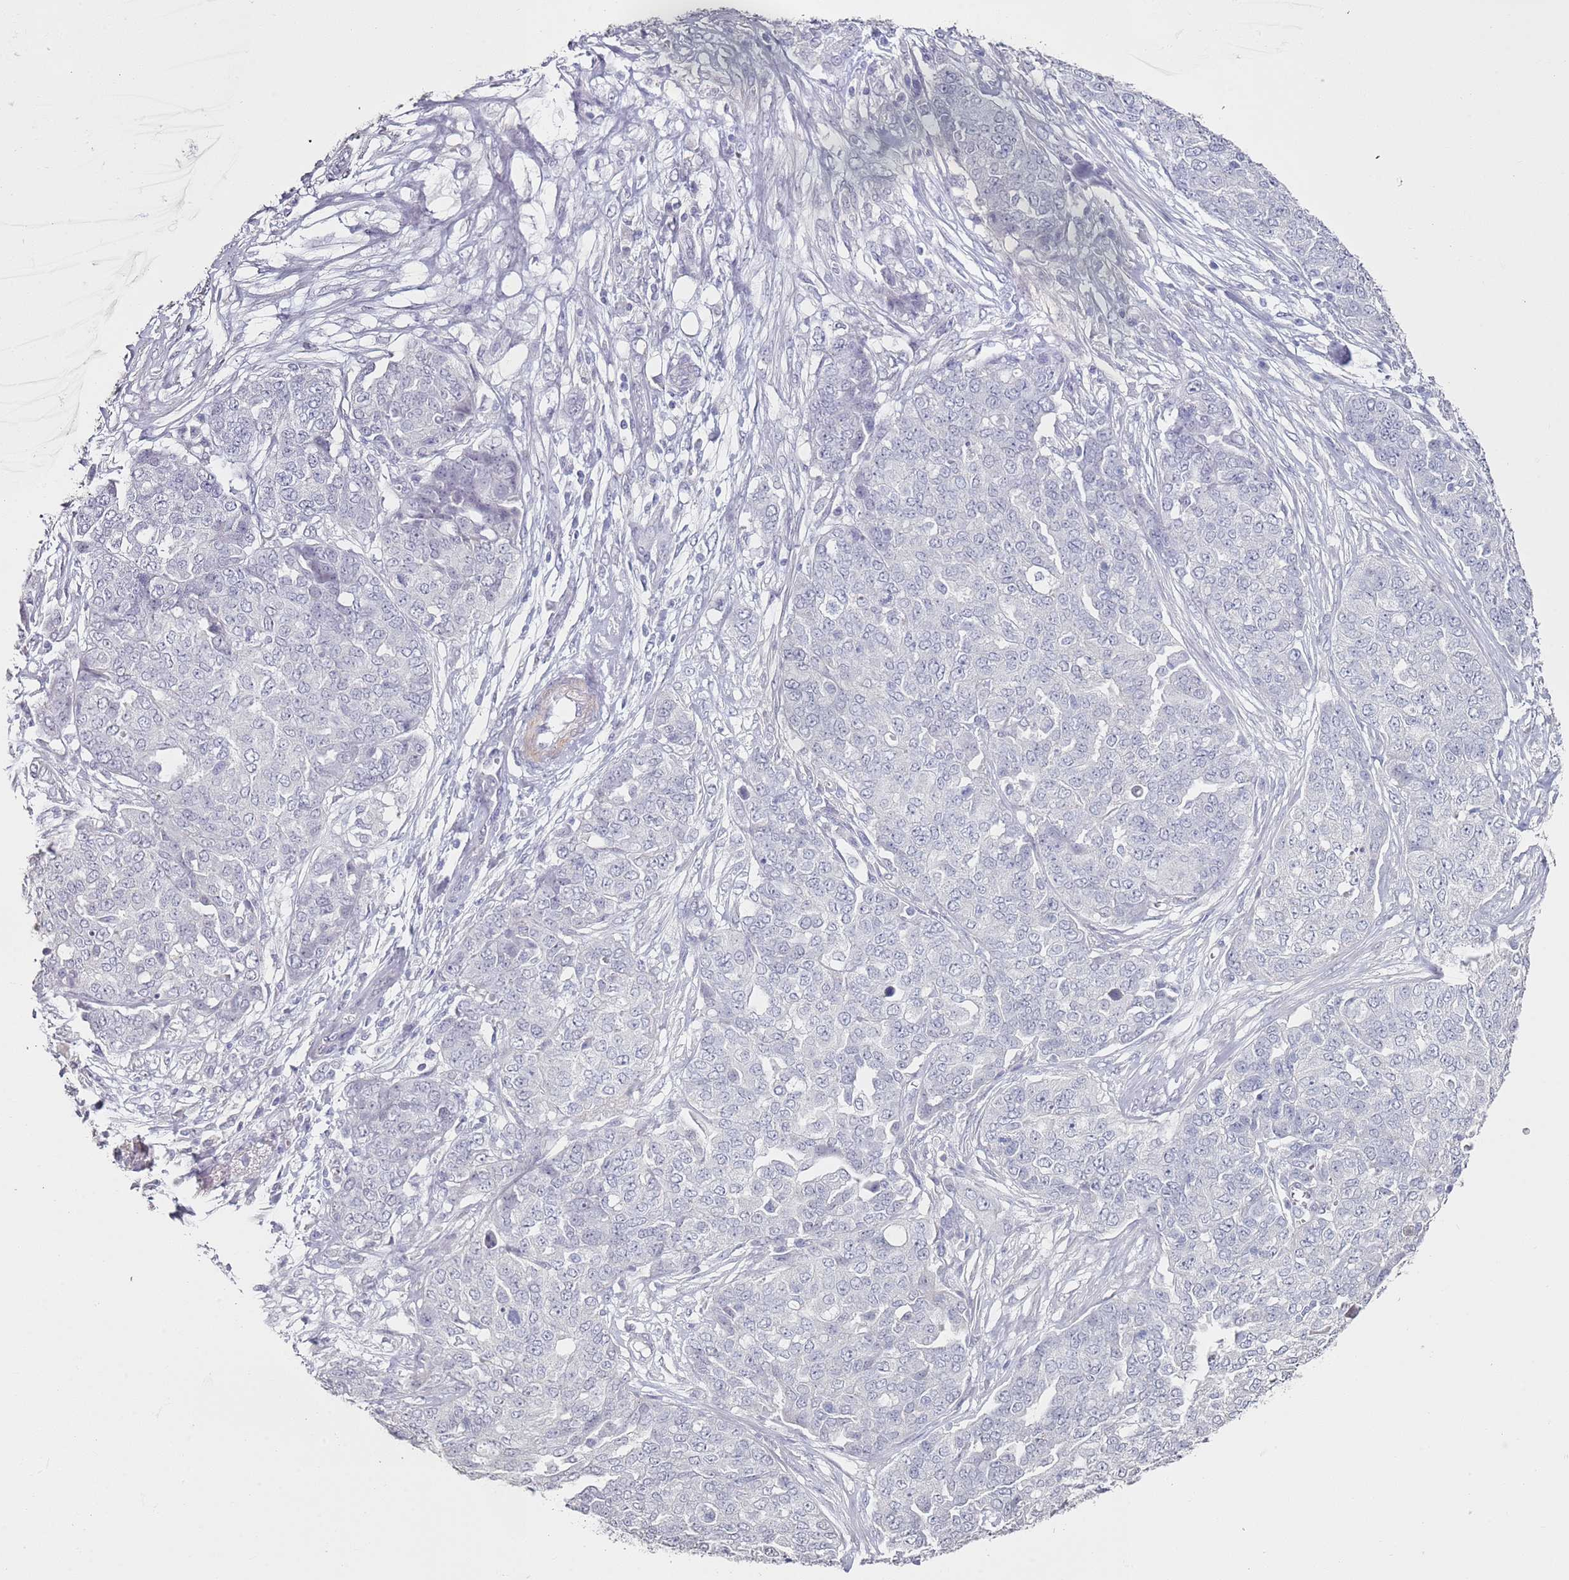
{"staining": {"intensity": "negative", "quantity": "none", "location": "none"}, "tissue": "ovarian cancer", "cell_type": "Tumor cells", "image_type": "cancer", "snomed": [{"axis": "morphology", "description": "Cystadenocarcinoma, serous, NOS"}, {"axis": "topography", "description": "Soft tissue"}, {"axis": "topography", "description": "Ovary"}], "caption": "Image shows no significant protein staining in tumor cells of ovarian cancer.", "gene": "DNAH11", "patient": {"sex": "female", "age": 57}}